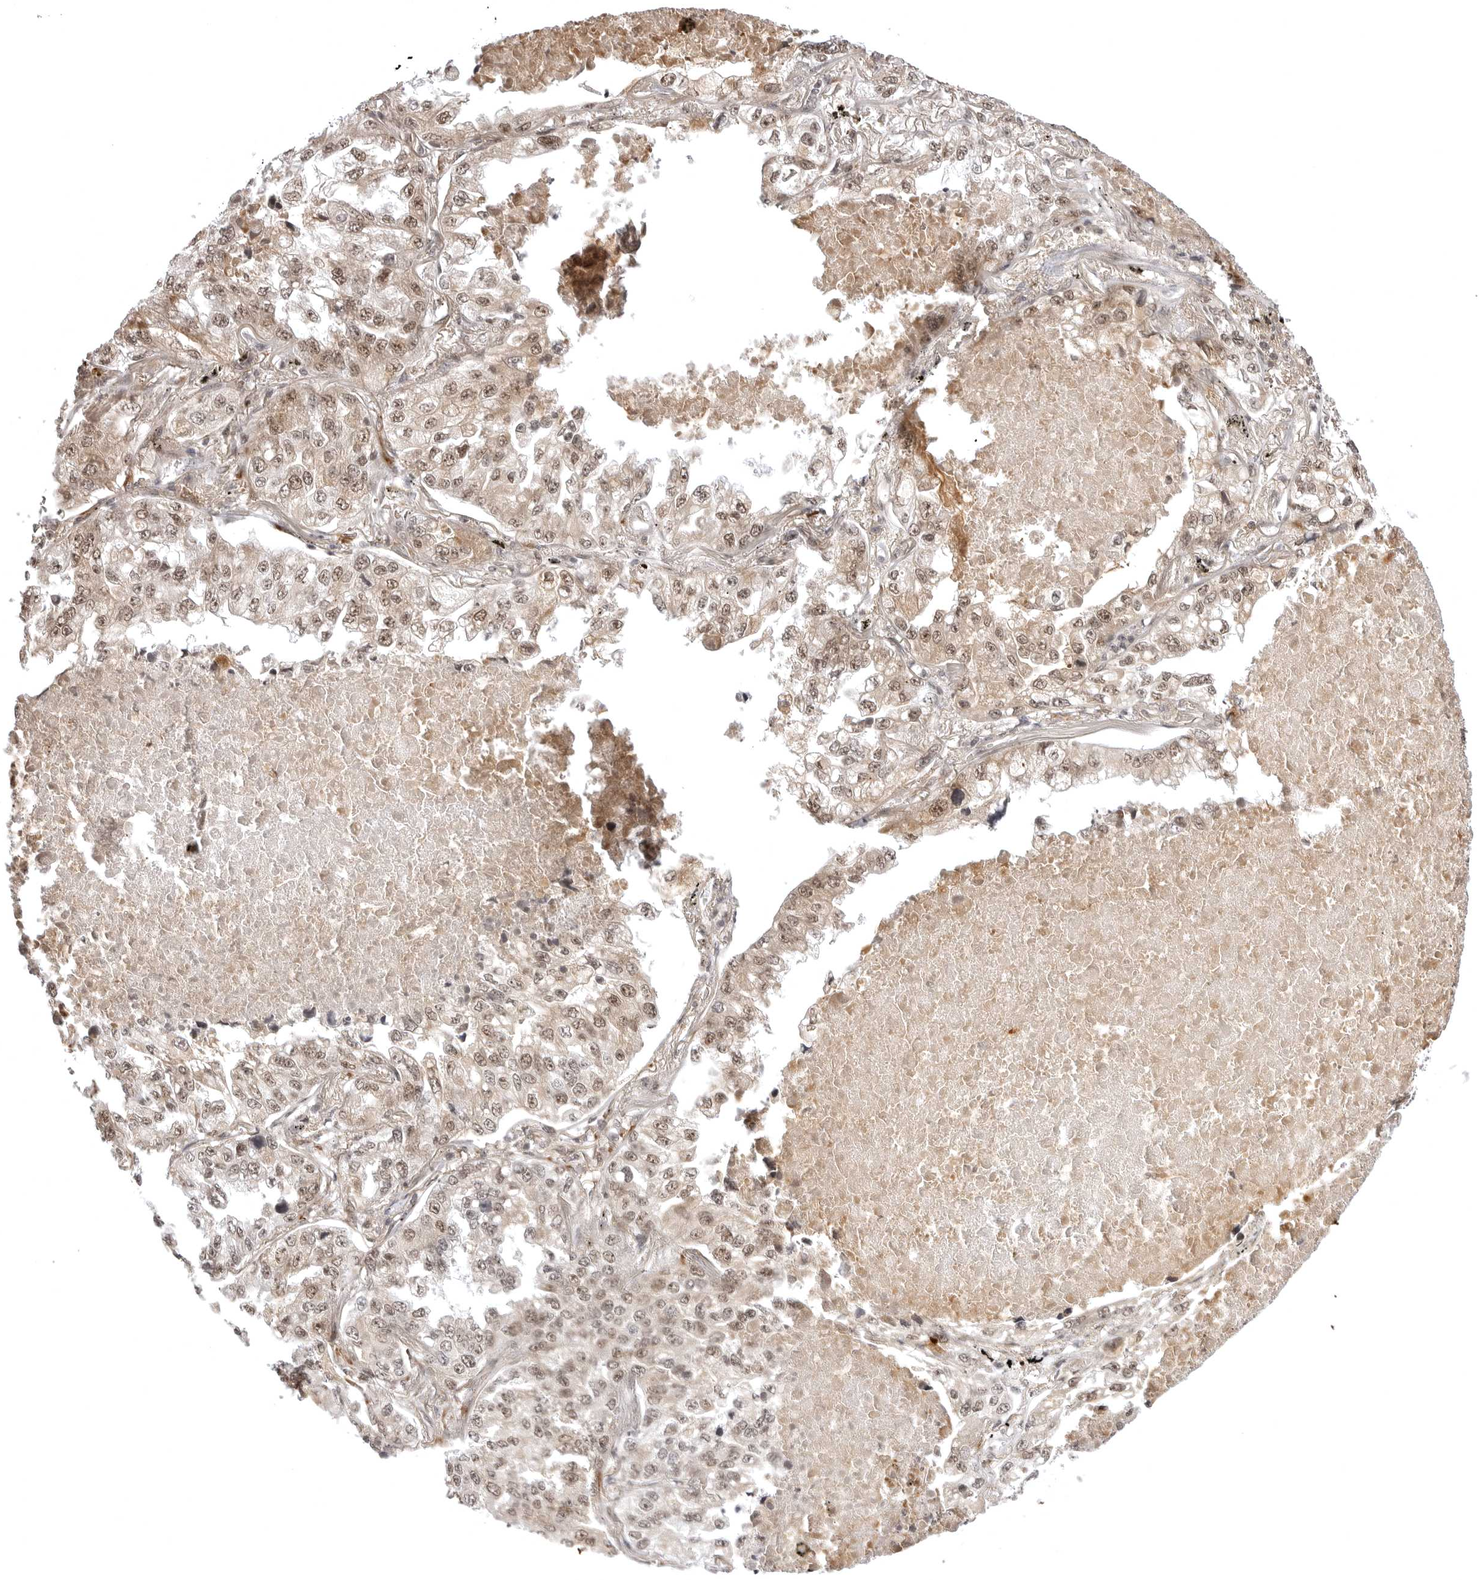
{"staining": {"intensity": "moderate", "quantity": ">75%", "location": "nuclear"}, "tissue": "lung cancer", "cell_type": "Tumor cells", "image_type": "cancer", "snomed": [{"axis": "morphology", "description": "Adenocarcinoma, NOS"}, {"axis": "topography", "description": "Lung"}], "caption": "A brown stain labels moderate nuclear positivity of a protein in human lung adenocarcinoma tumor cells. Nuclei are stained in blue.", "gene": "PHF3", "patient": {"sex": "male", "age": 65}}